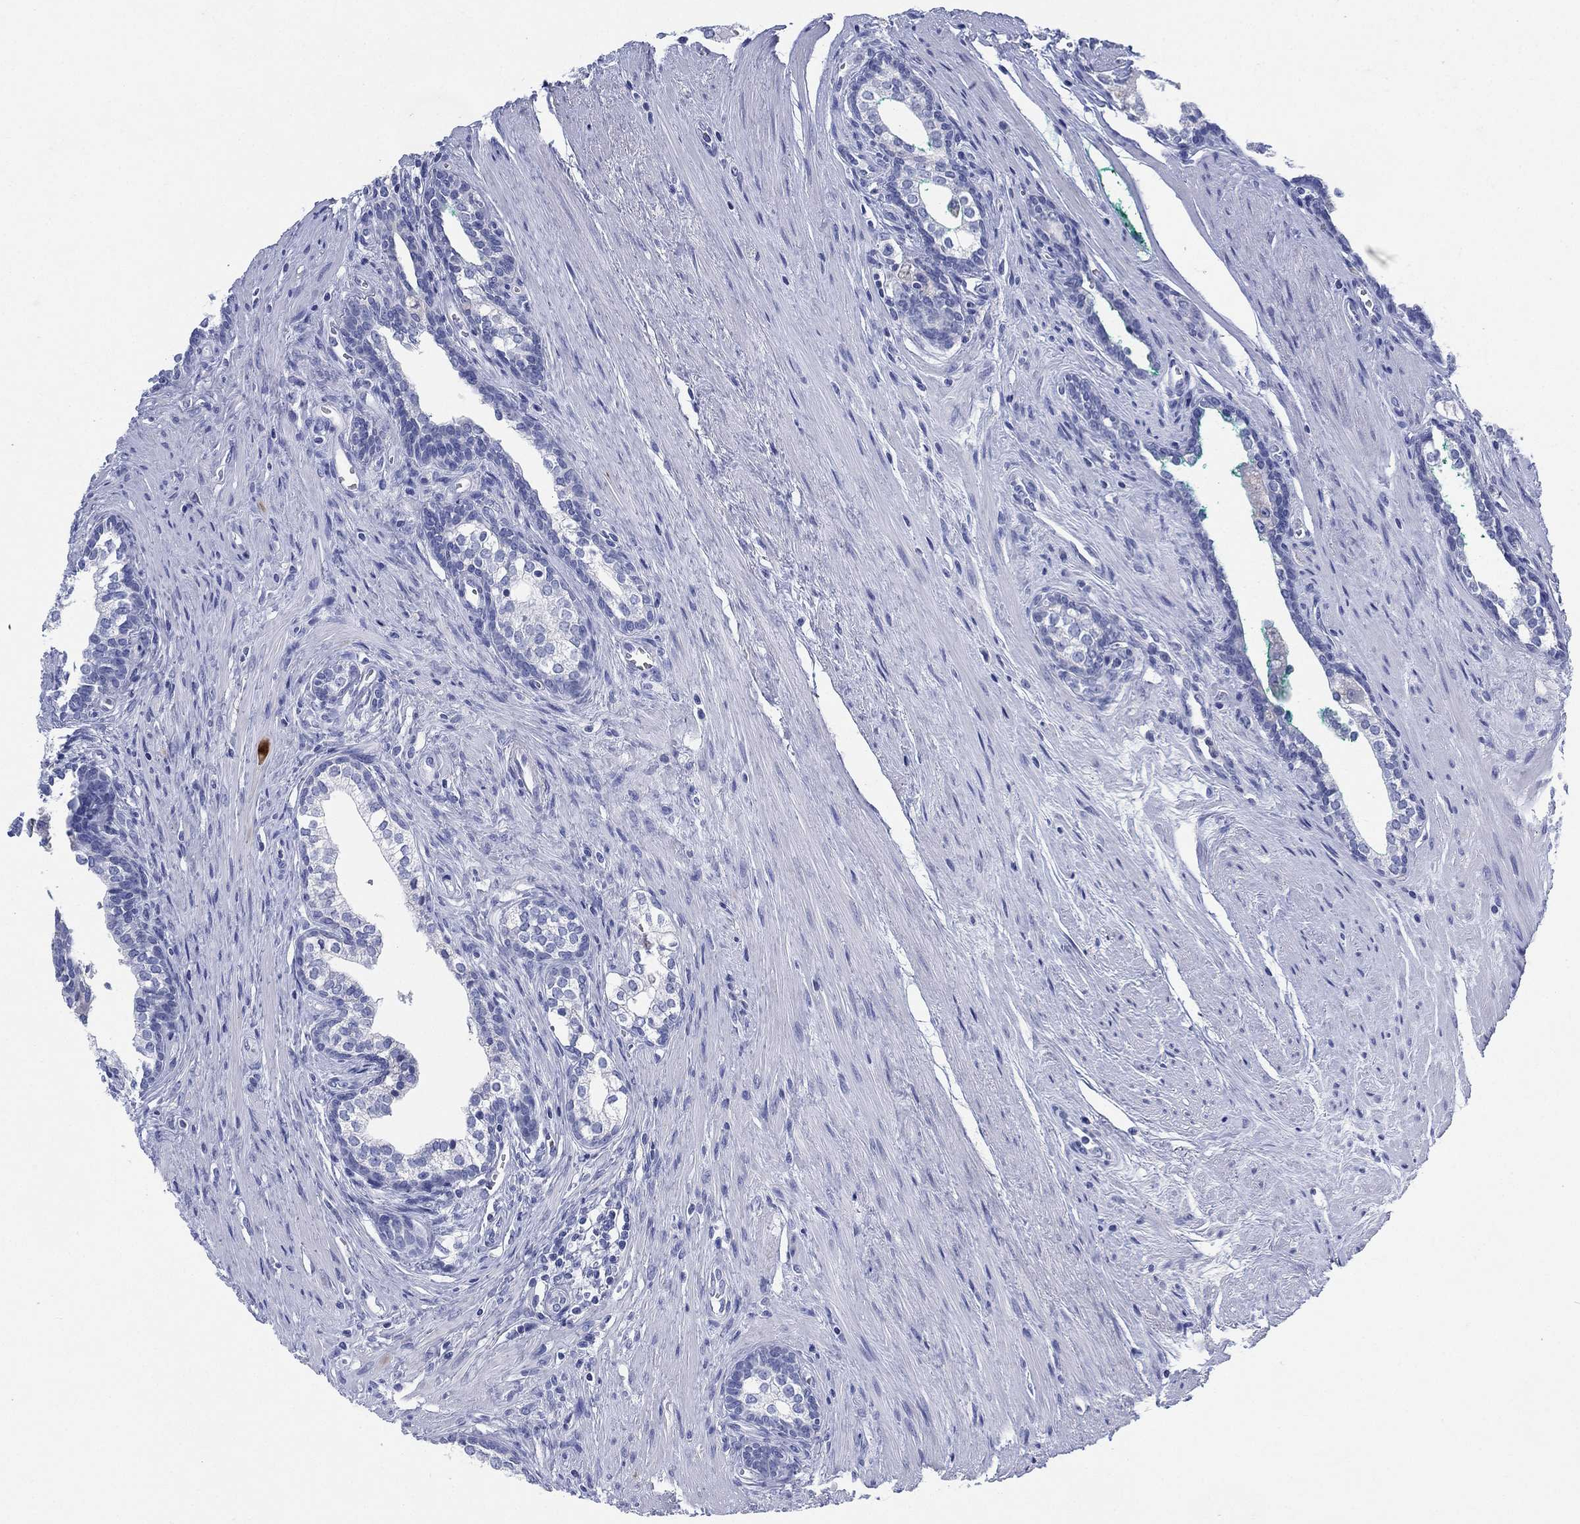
{"staining": {"intensity": "negative", "quantity": "none", "location": "none"}, "tissue": "prostate cancer", "cell_type": "Tumor cells", "image_type": "cancer", "snomed": [{"axis": "morphology", "description": "Adenocarcinoma, NOS"}, {"axis": "morphology", "description": "Adenocarcinoma, High grade"}, {"axis": "topography", "description": "Prostate"}], "caption": "A histopathology image of prostate cancer stained for a protein exhibits no brown staining in tumor cells.", "gene": "SLC9C2", "patient": {"sex": "male", "age": 61}}